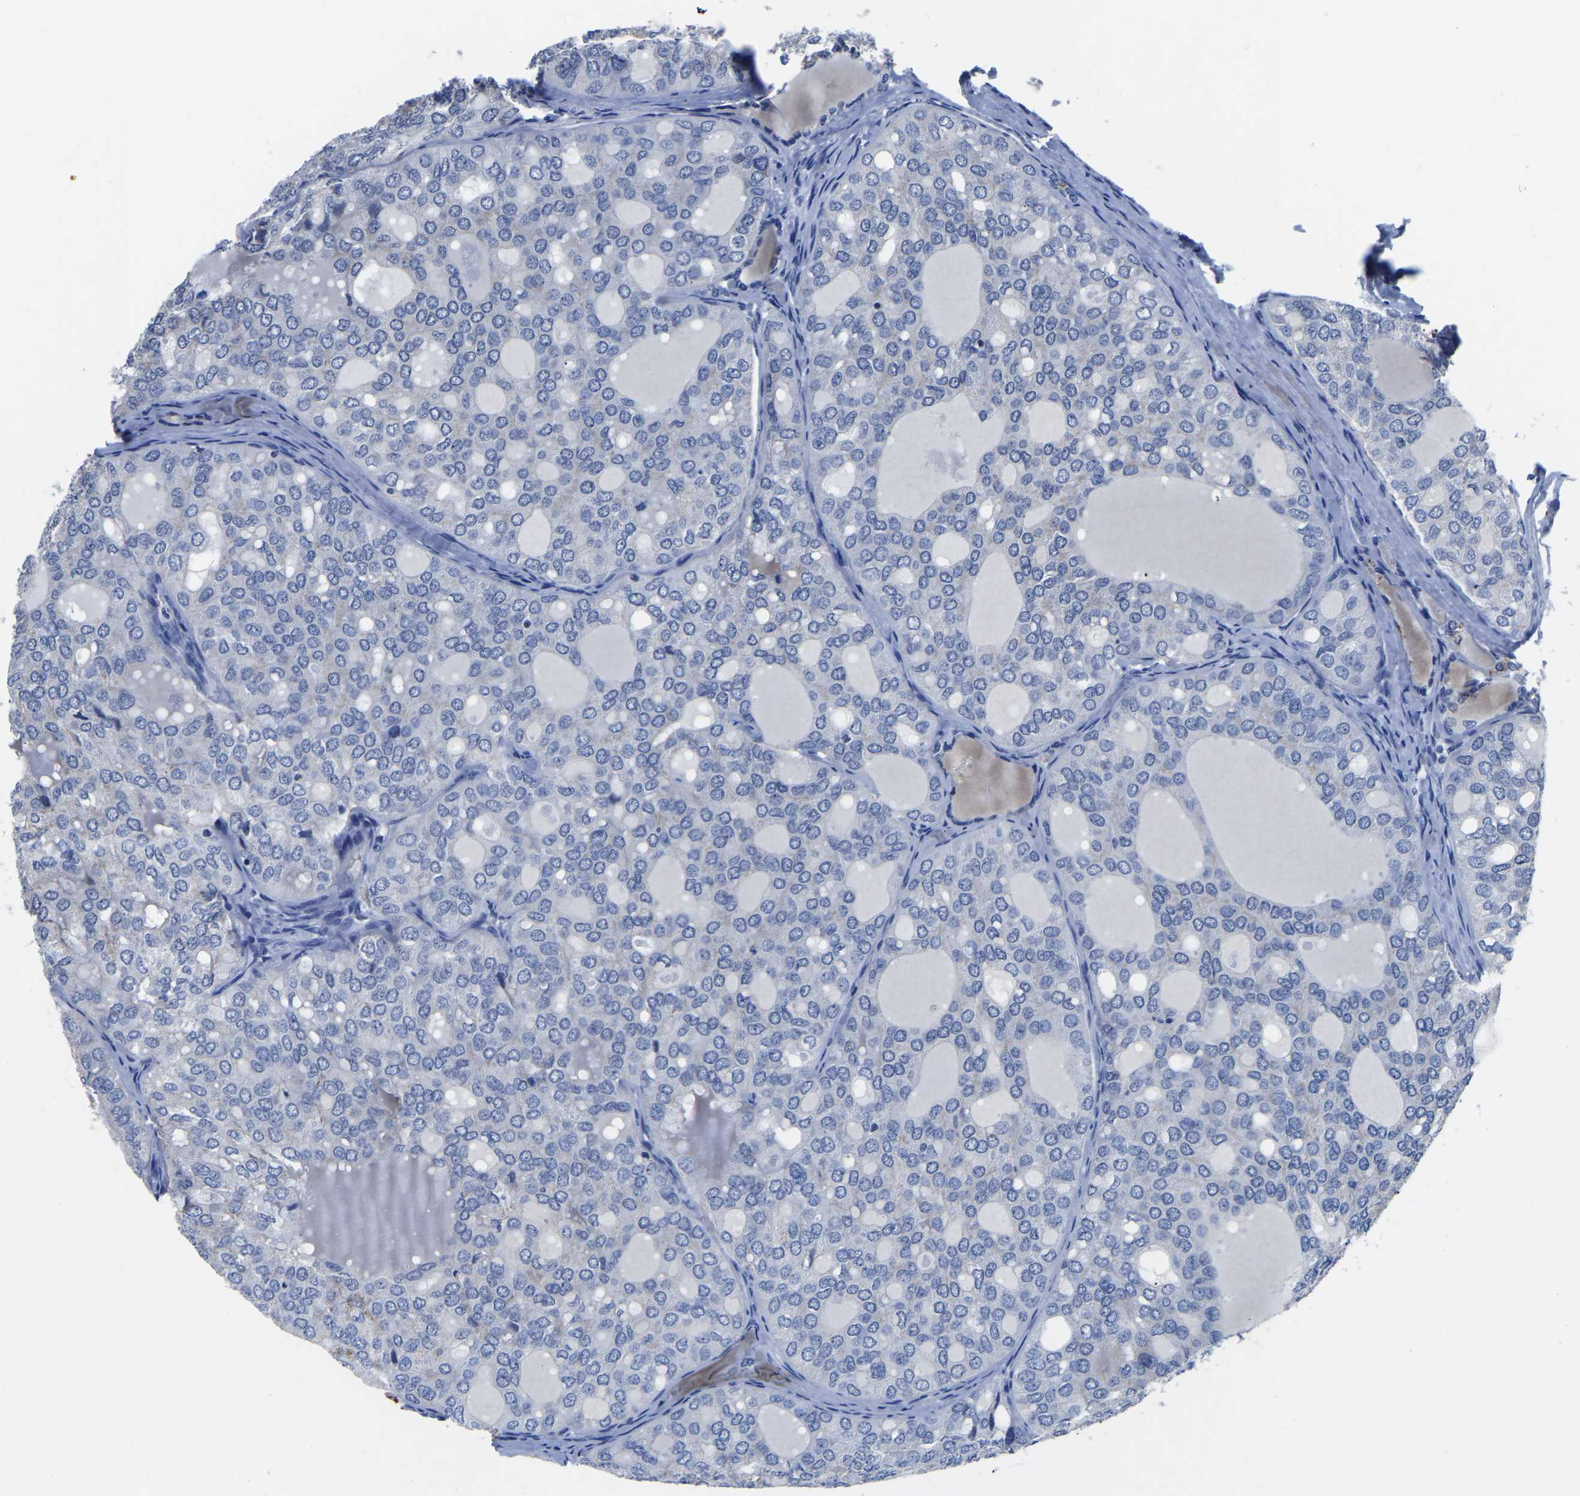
{"staining": {"intensity": "negative", "quantity": "none", "location": "none"}, "tissue": "thyroid cancer", "cell_type": "Tumor cells", "image_type": "cancer", "snomed": [{"axis": "morphology", "description": "Follicular adenoma carcinoma, NOS"}, {"axis": "topography", "description": "Thyroid gland"}], "caption": "This is an IHC photomicrograph of human thyroid follicular adenoma carcinoma. There is no positivity in tumor cells.", "gene": "FGD5", "patient": {"sex": "male", "age": 75}}